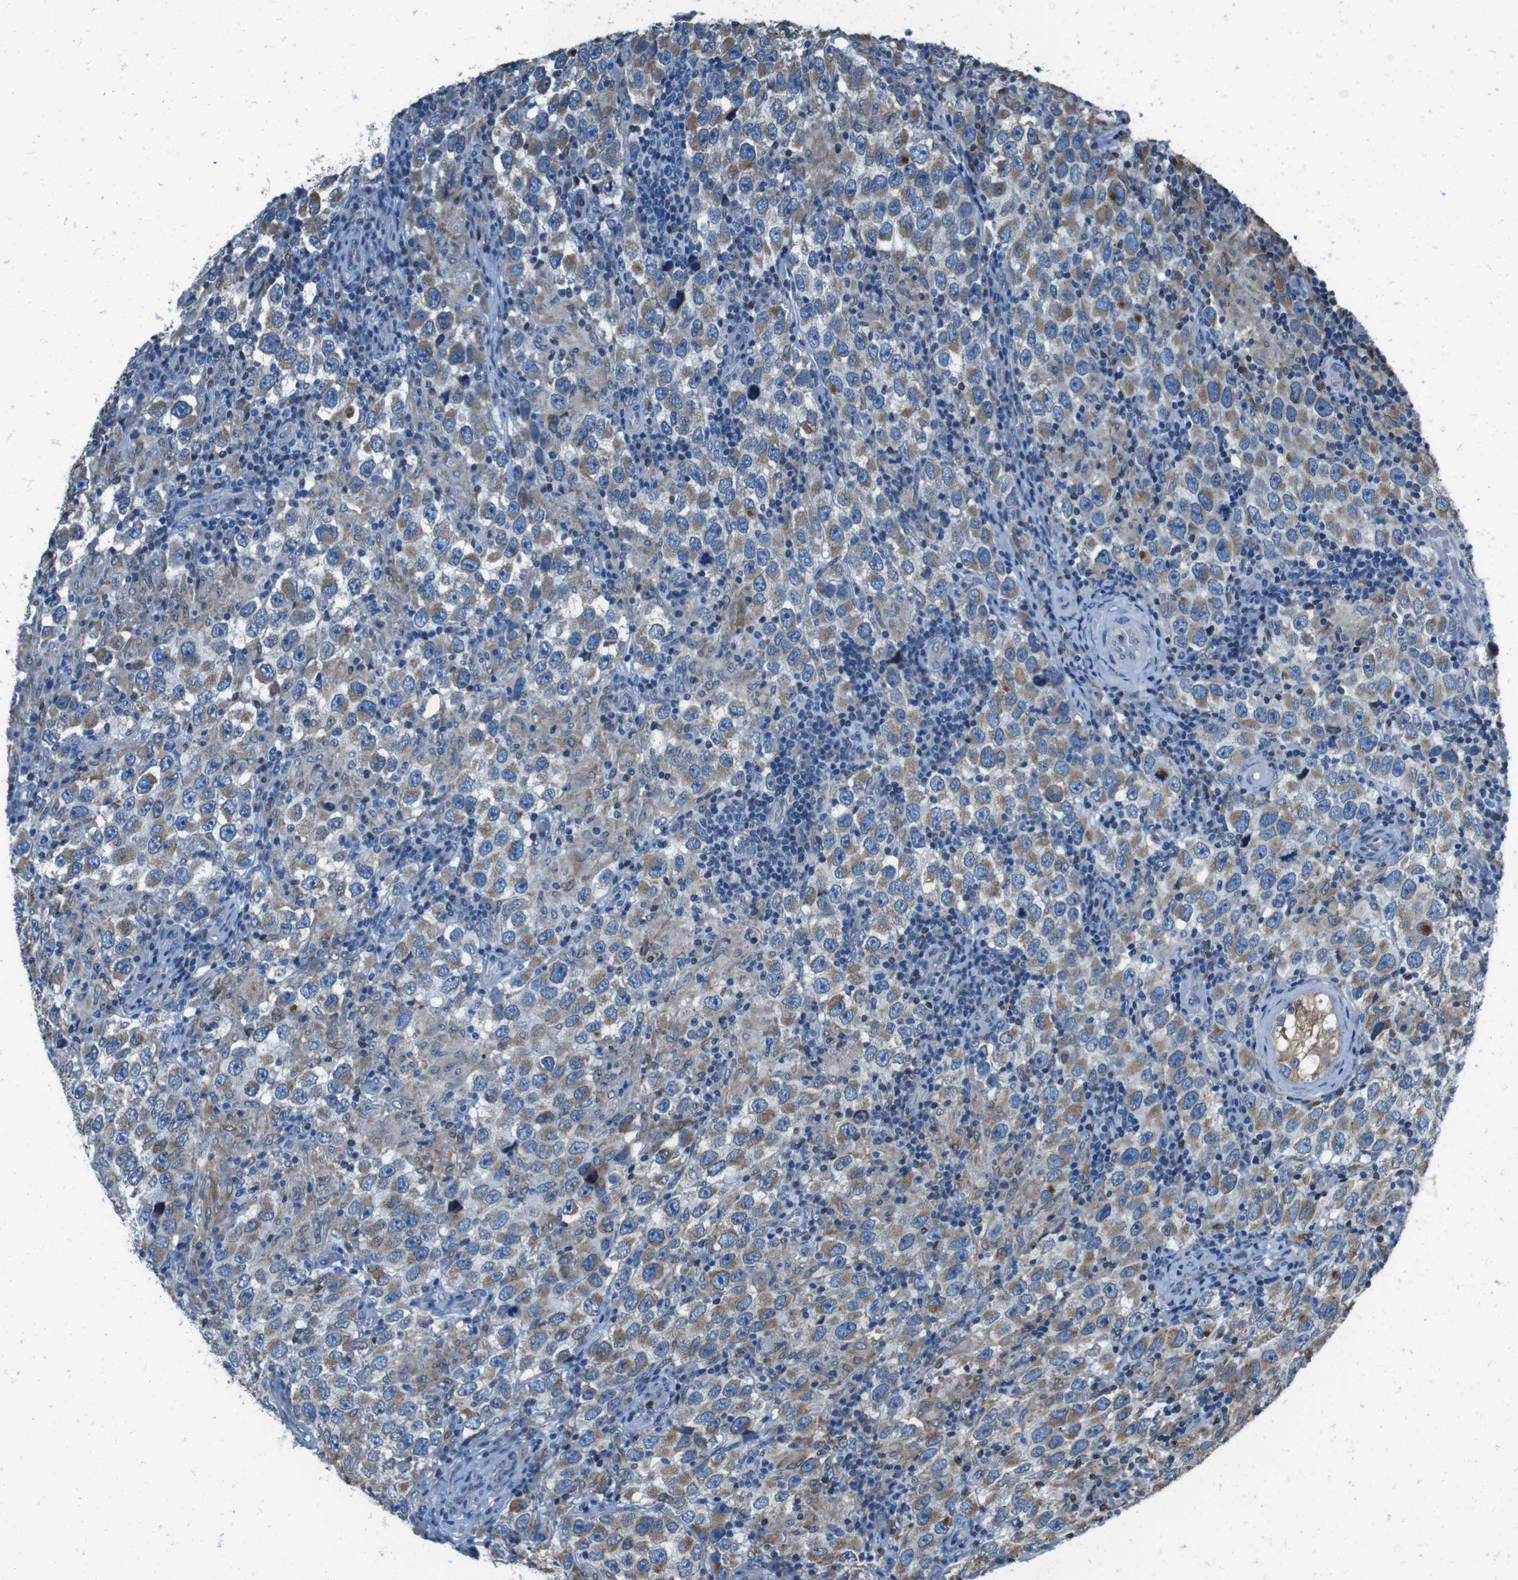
{"staining": {"intensity": "moderate", "quantity": ">75%", "location": "cytoplasmic/membranous"}, "tissue": "testis cancer", "cell_type": "Tumor cells", "image_type": "cancer", "snomed": [{"axis": "morphology", "description": "Carcinoma, Embryonal, NOS"}, {"axis": "topography", "description": "Testis"}], "caption": "An immunohistochemistry micrograph of tumor tissue is shown. Protein staining in brown labels moderate cytoplasmic/membranous positivity in testis embryonal carcinoma within tumor cells.", "gene": "APMAP", "patient": {"sex": "male", "age": 21}}